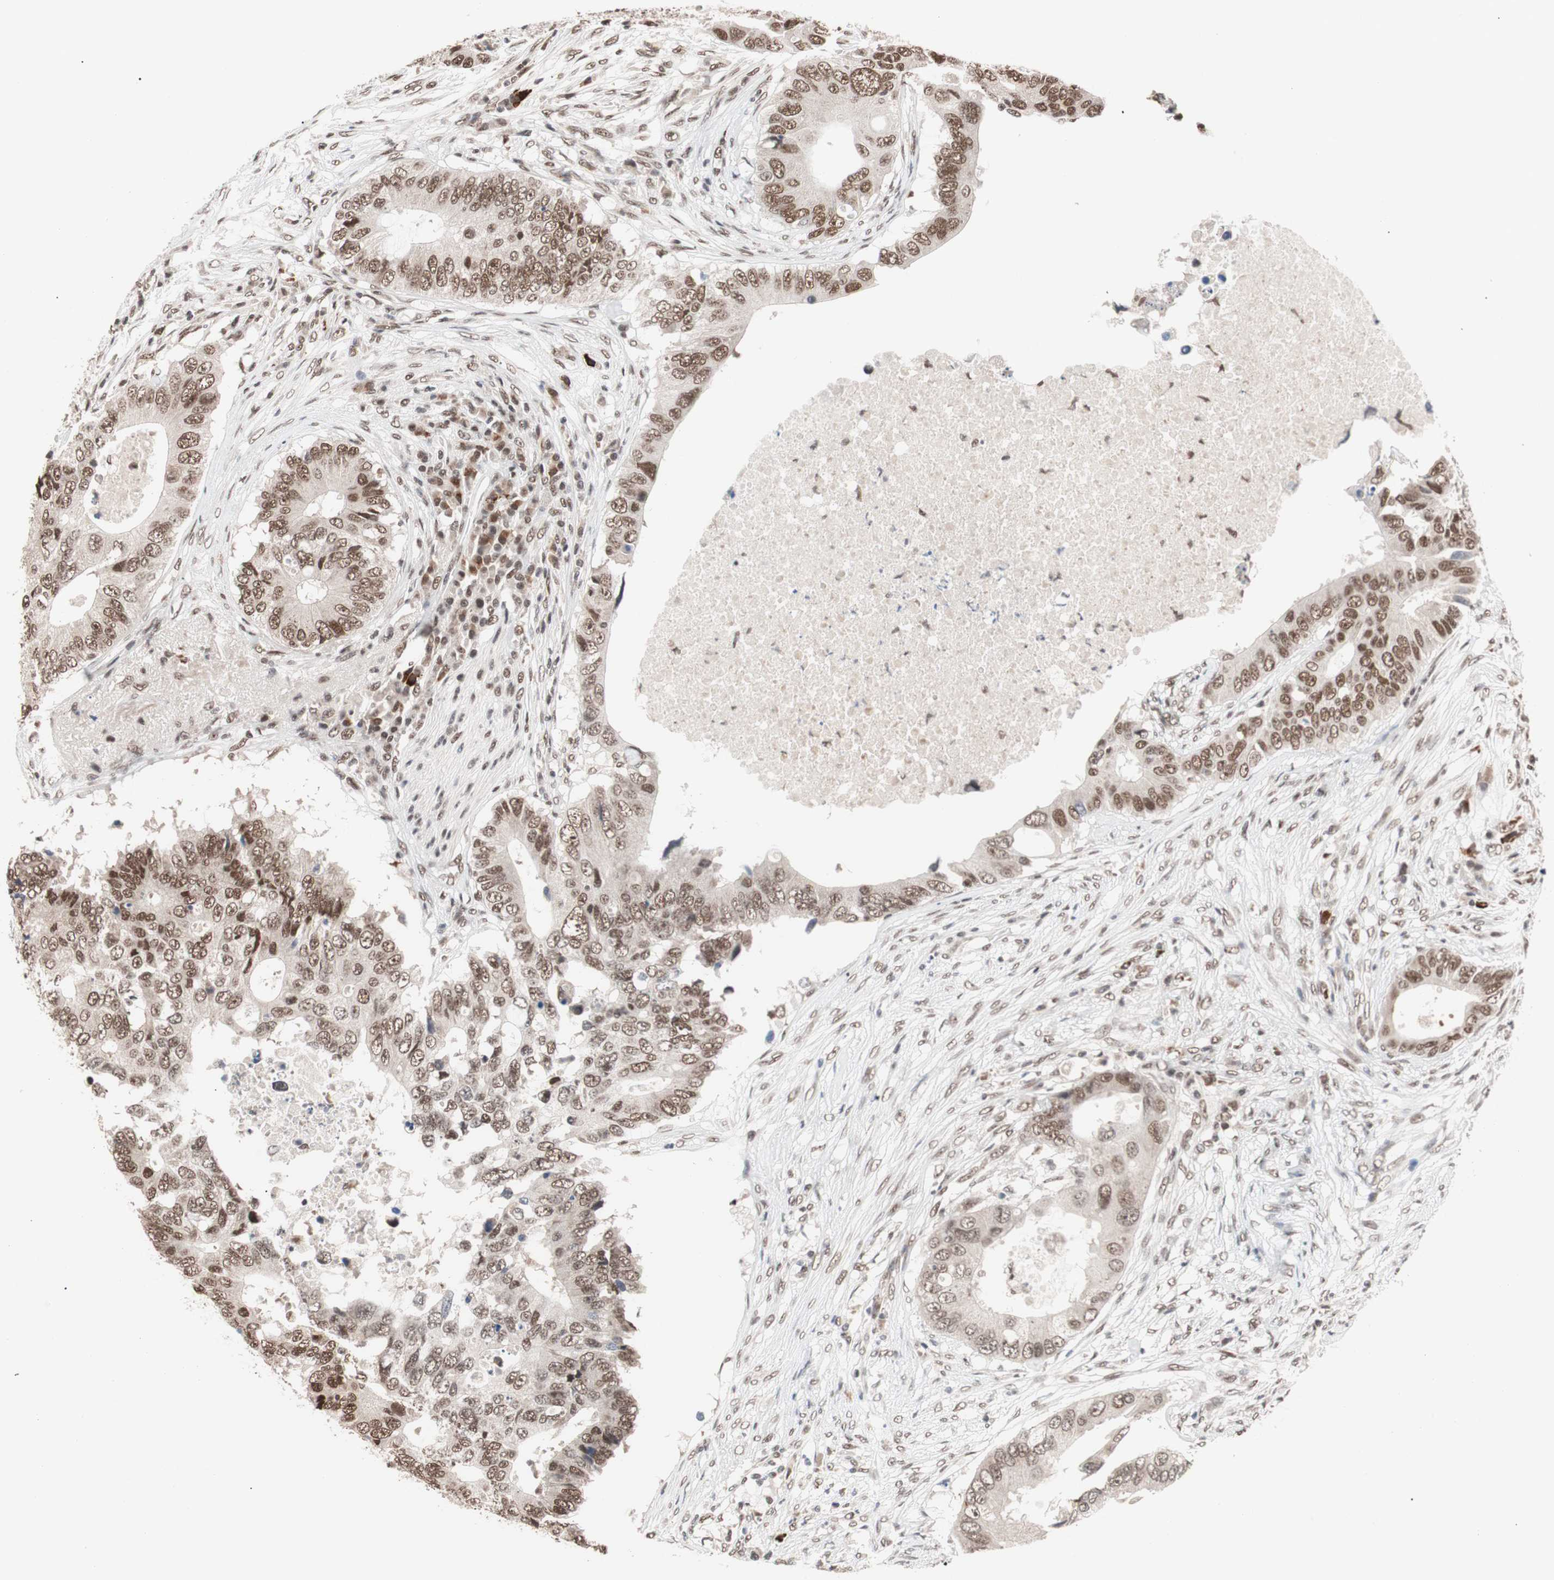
{"staining": {"intensity": "moderate", "quantity": ">75%", "location": "nuclear"}, "tissue": "colorectal cancer", "cell_type": "Tumor cells", "image_type": "cancer", "snomed": [{"axis": "morphology", "description": "Adenocarcinoma, NOS"}, {"axis": "topography", "description": "Colon"}], "caption": "About >75% of tumor cells in adenocarcinoma (colorectal) reveal moderate nuclear protein expression as visualized by brown immunohistochemical staining.", "gene": "CHAMP1", "patient": {"sex": "male", "age": 71}}